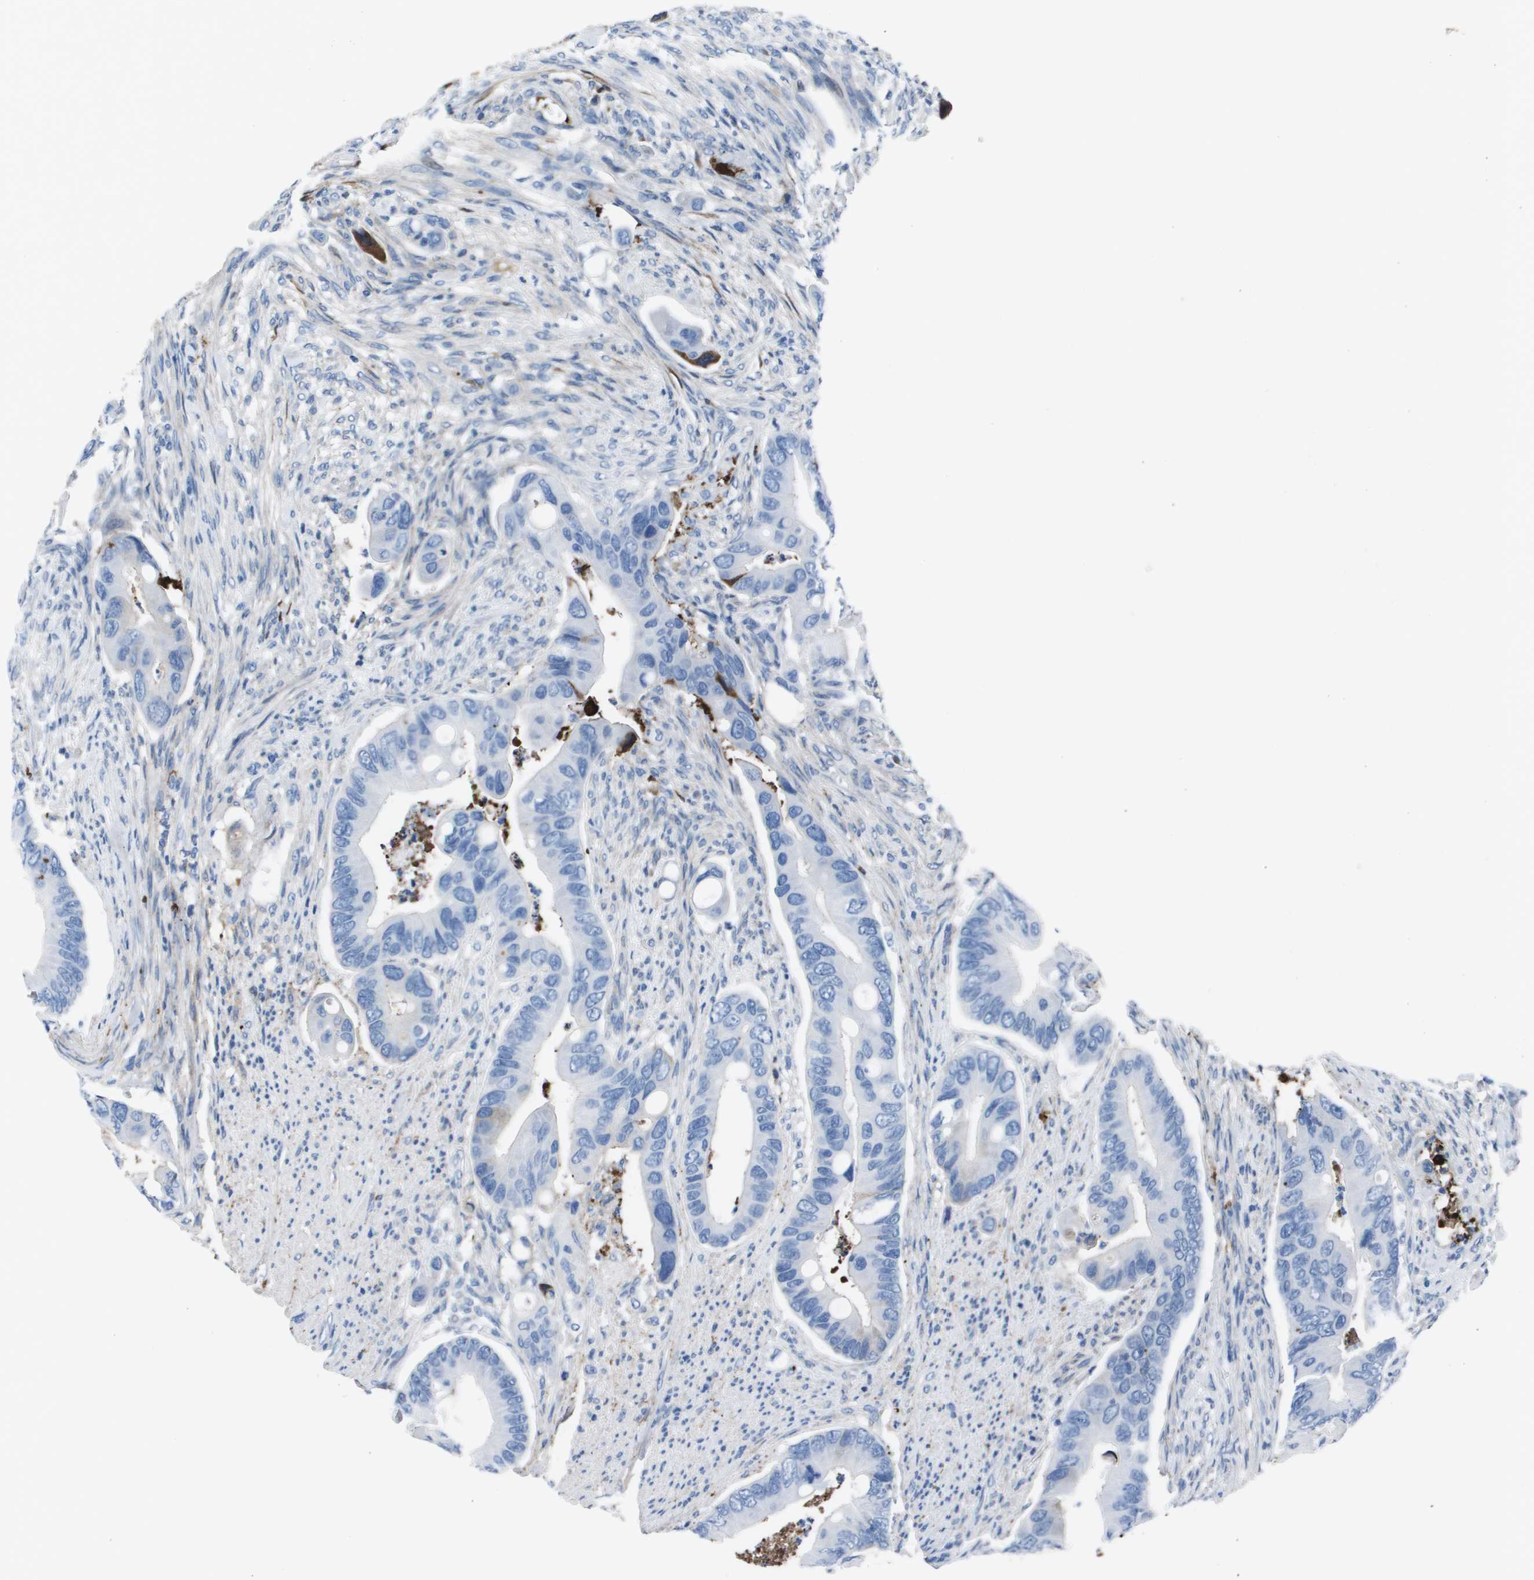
{"staining": {"intensity": "negative", "quantity": "none", "location": "none"}, "tissue": "colorectal cancer", "cell_type": "Tumor cells", "image_type": "cancer", "snomed": [{"axis": "morphology", "description": "Adenocarcinoma, NOS"}, {"axis": "topography", "description": "Rectum"}], "caption": "Adenocarcinoma (colorectal) was stained to show a protein in brown. There is no significant positivity in tumor cells.", "gene": "VTN", "patient": {"sex": "female", "age": 57}}